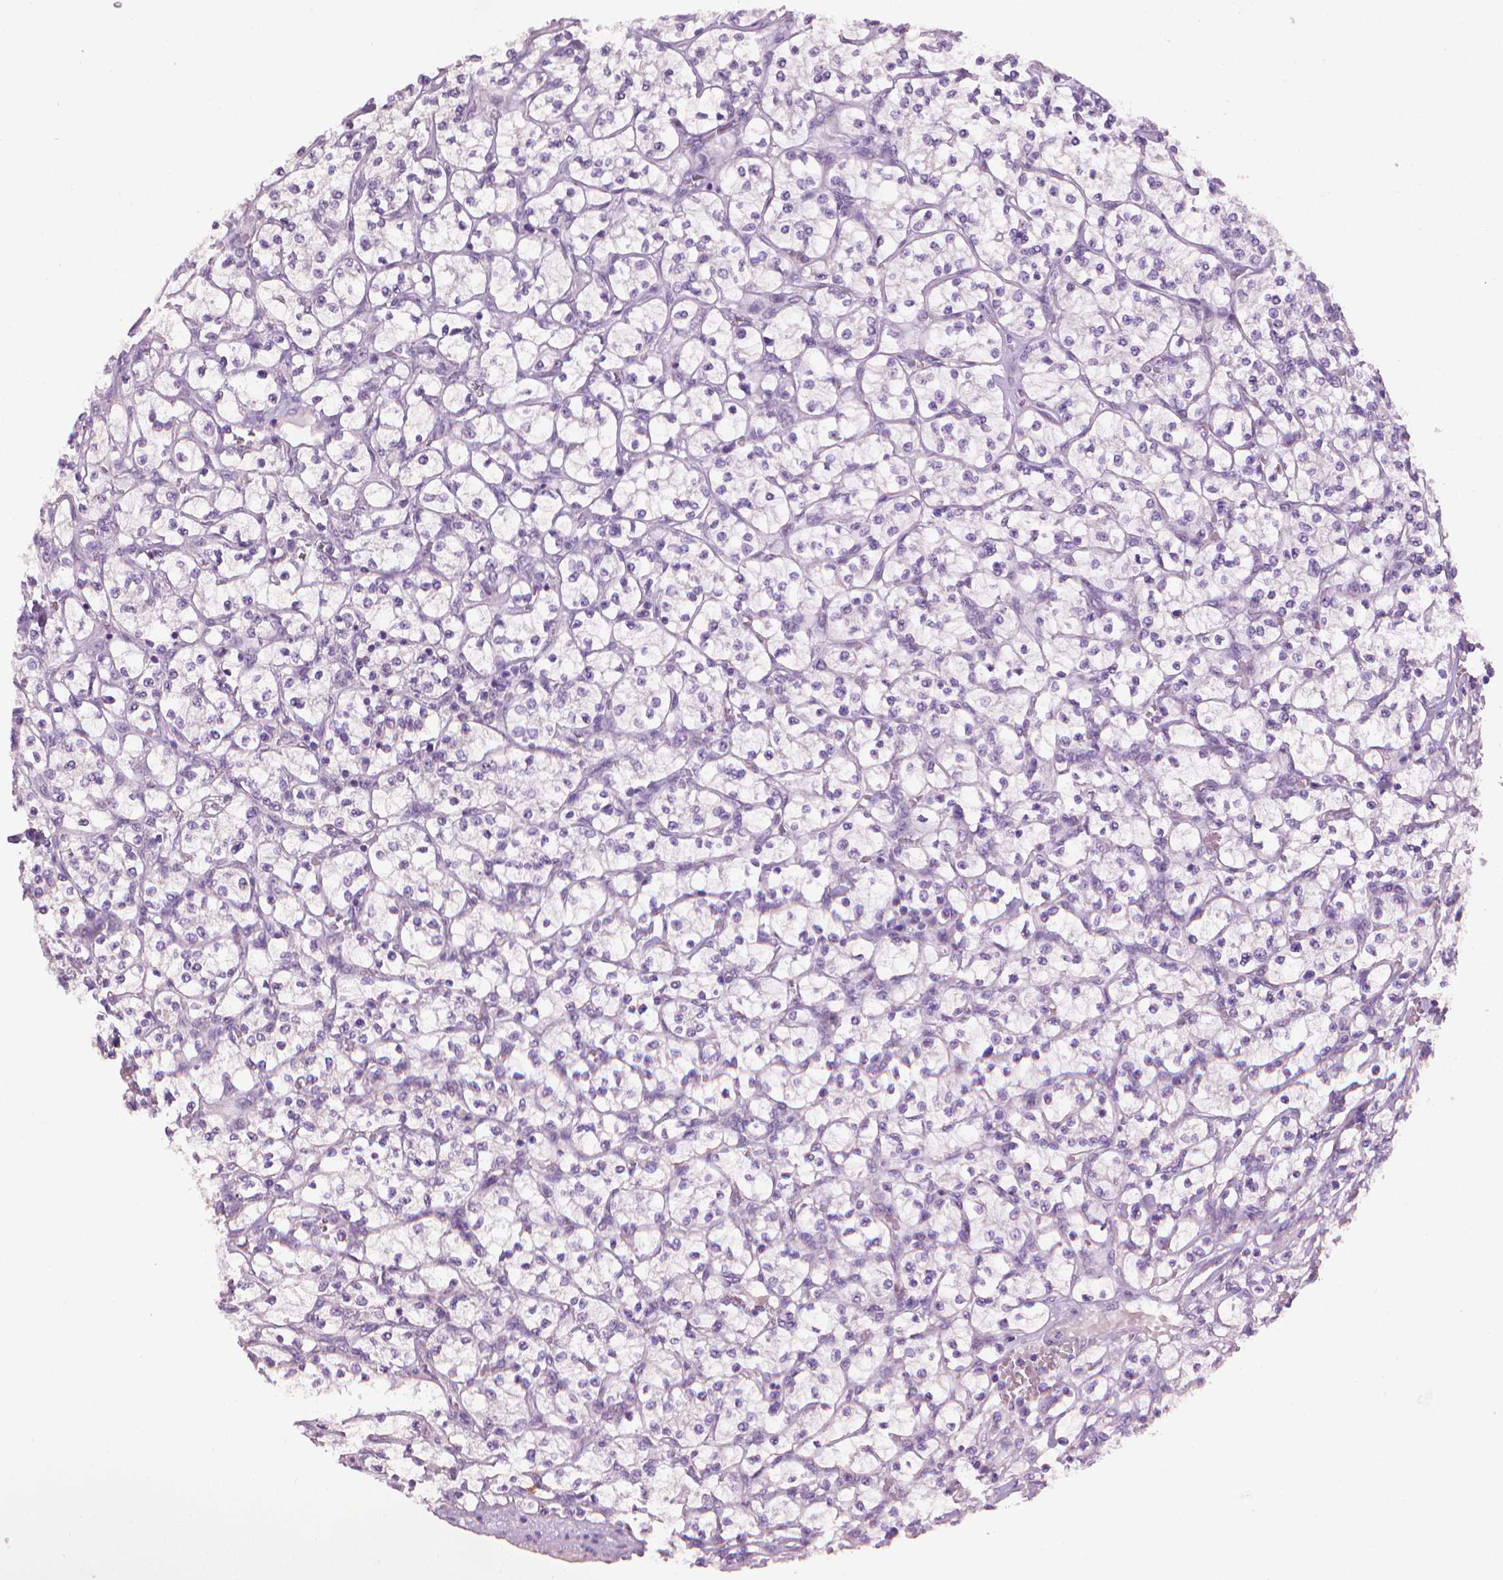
{"staining": {"intensity": "negative", "quantity": "none", "location": "none"}, "tissue": "renal cancer", "cell_type": "Tumor cells", "image_type": "cancer", "snomed": [{"axis": "morphology", "description": "Adenocarcinoma, NOS"}, {"axis": "topography", "description": "Kidney"}], "caption": "Tumor cells are negative for protein expression in human renal cancer (adenocarcinoma). (Stains: DAB immunohistochemistry (IHC) with hematoxylin counter stain, Microscopy: brightfield microscopy at high magnification).", "gene": "MLANA", "patient": {"sex": "female", "age": 64}}